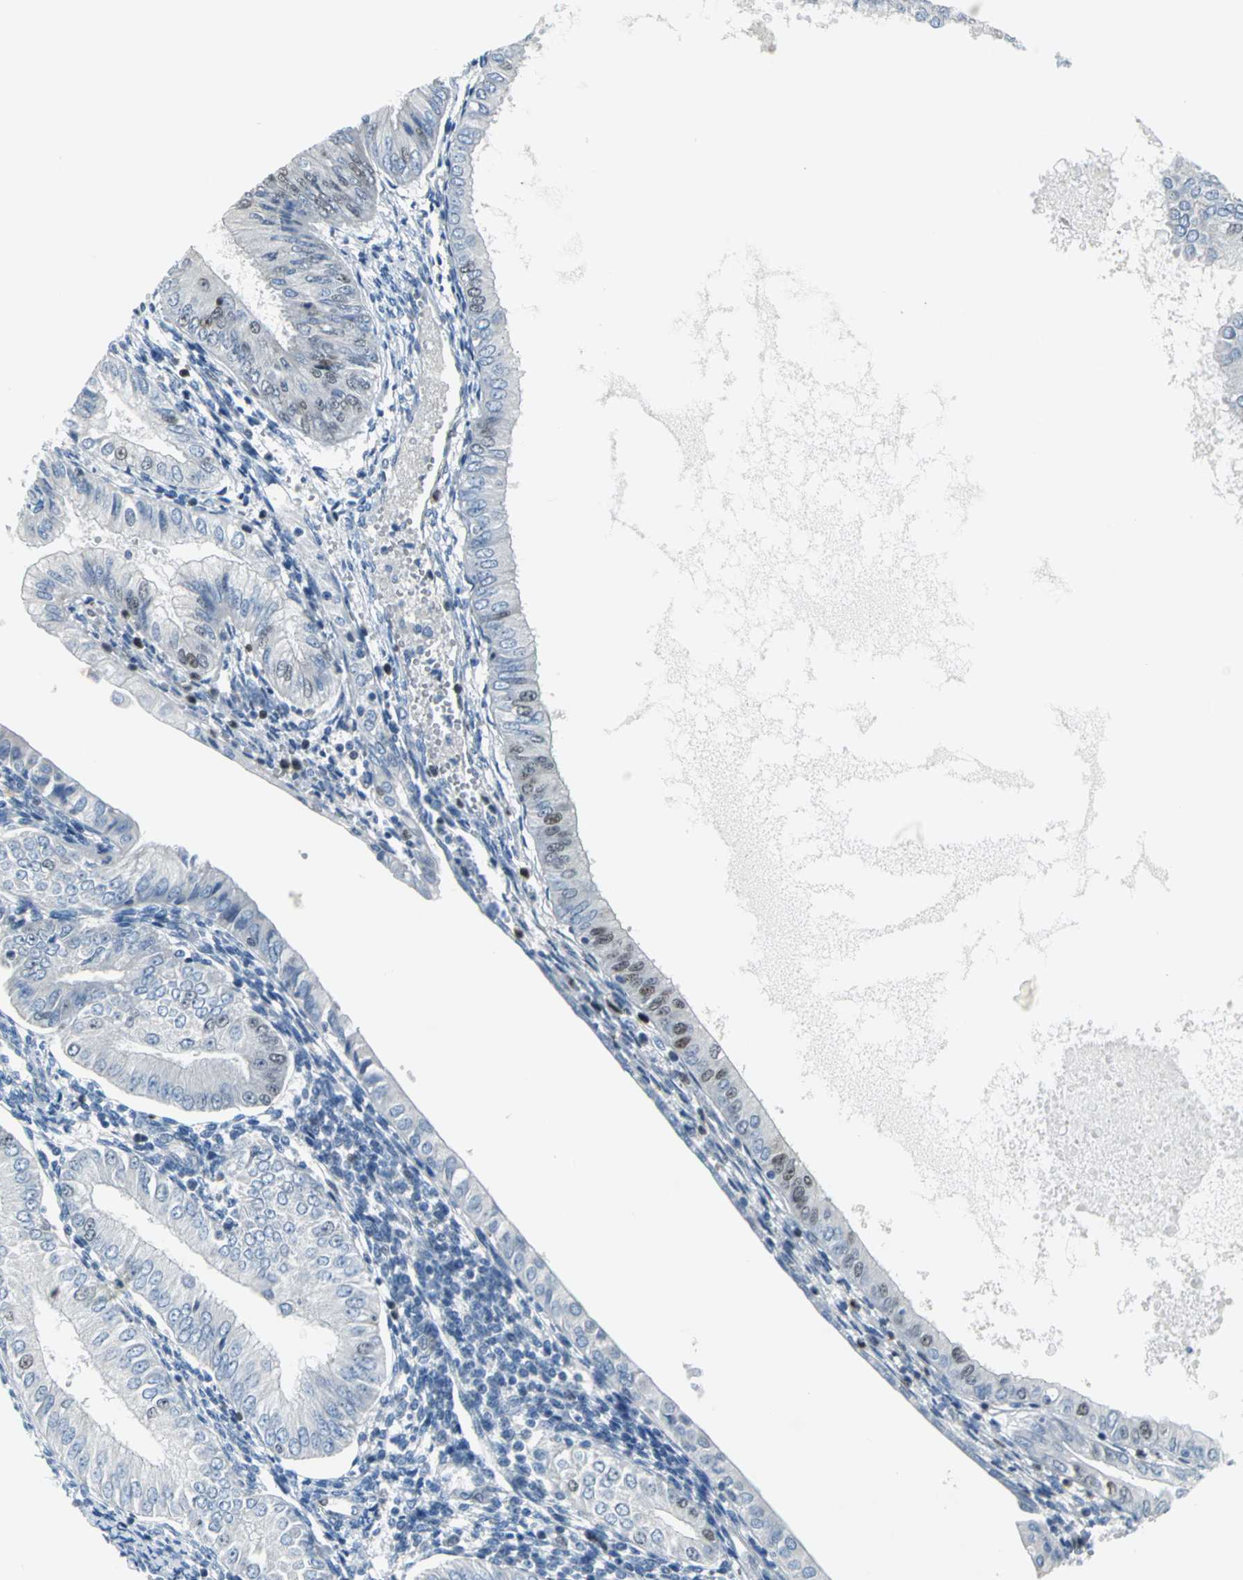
{"staining": {"intensity": "moderate", "quantity": "<25%", "location": "nuclear"}, "tissue": "endometrial cancer", "cell_type": "Tumor cells", "image_type": "cancer", "snomed": [{"axis": "morphology", "description": "Adenocarcinoma, NOS"}, {"axis": "topography", "description": "Endometrium"}], "caption": "Protein positivity by immunohistochemistry exhibits moderate nuclear positivity in approximately <25% of tumor cells in endometrial cancer (adenocarcinoma). Using DAB (3,3'-diaminobenzidine) (brown) and hematoxylin (blue) stains, captured at high magnification using brightfield microscopy.", "gene": "MCM3", "patient": {"sex": "female", "age": 53}}